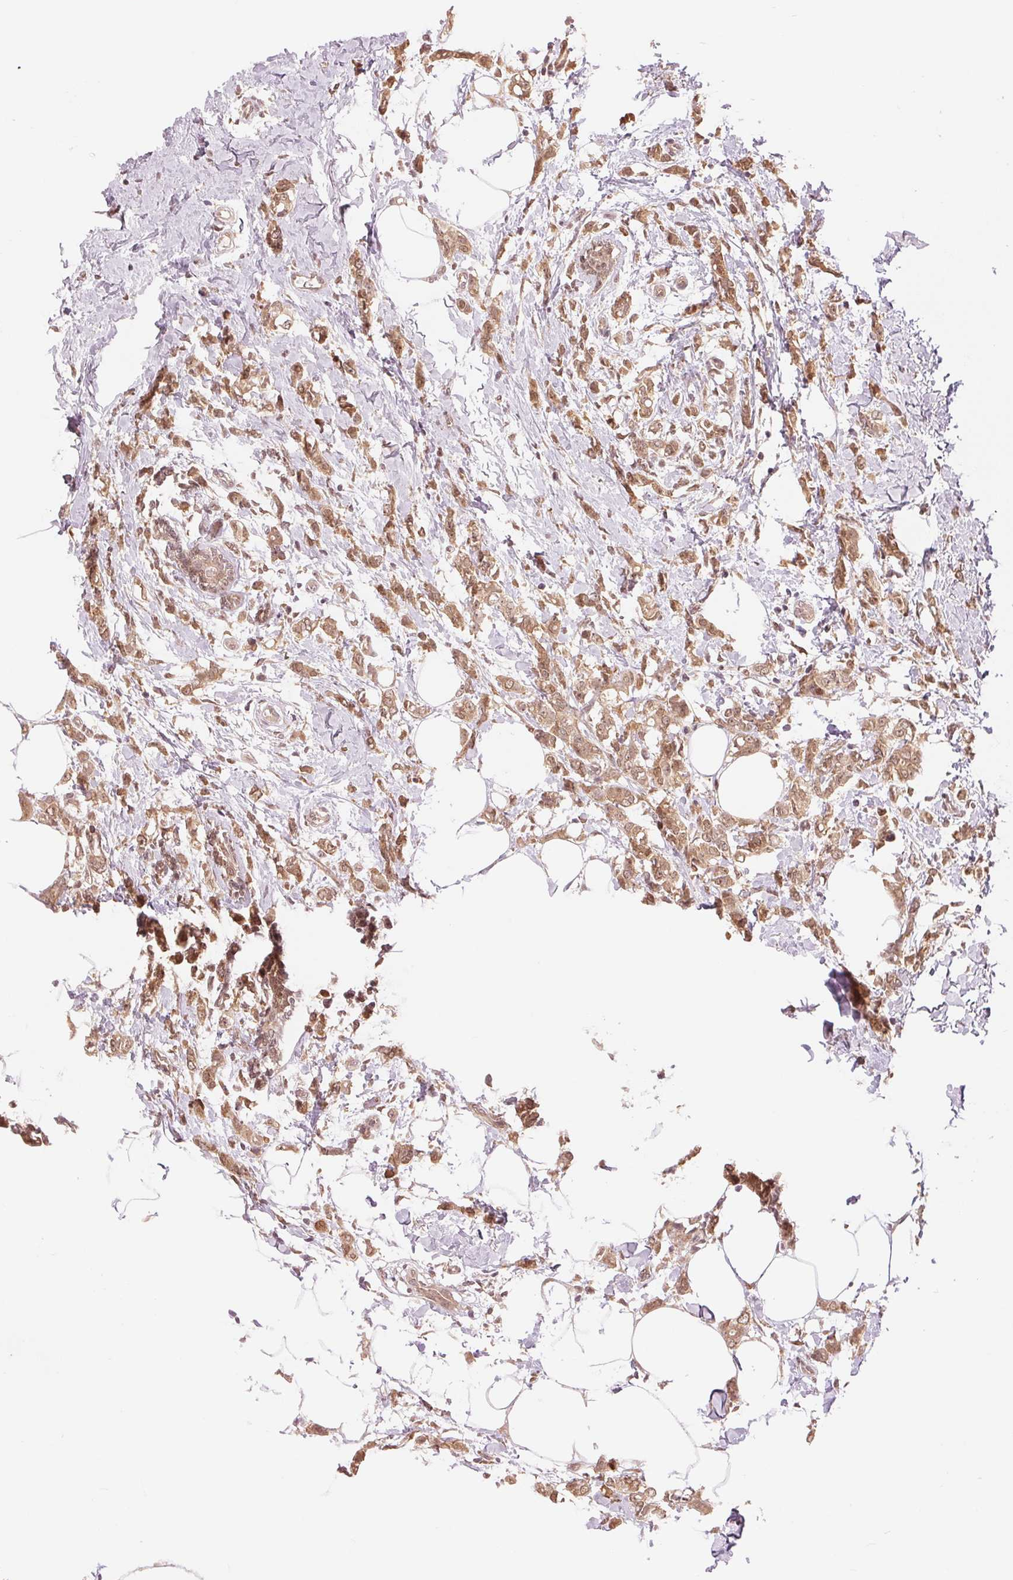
{"staining": {"intensity": "moderate", "quantity": ">75%", "location": "cytoplasmic/membranous"}, "tissue": "breast cancer", "cell_type": "Tumor cells", "image_type": "cancer", "snomed": [{"axis": "morphology", "description": "Duct carcinoma"}, {"axis": "topography", "description": "Breast"}], "caption": "Immunohistochemical staining of breast invasive ductal carcinoma shows moderate cytoplasmic/membranous protein expression in about >75% of tumor cells.", "gene": "ERI3", "patient": {"sex": "female", "age": 40}}